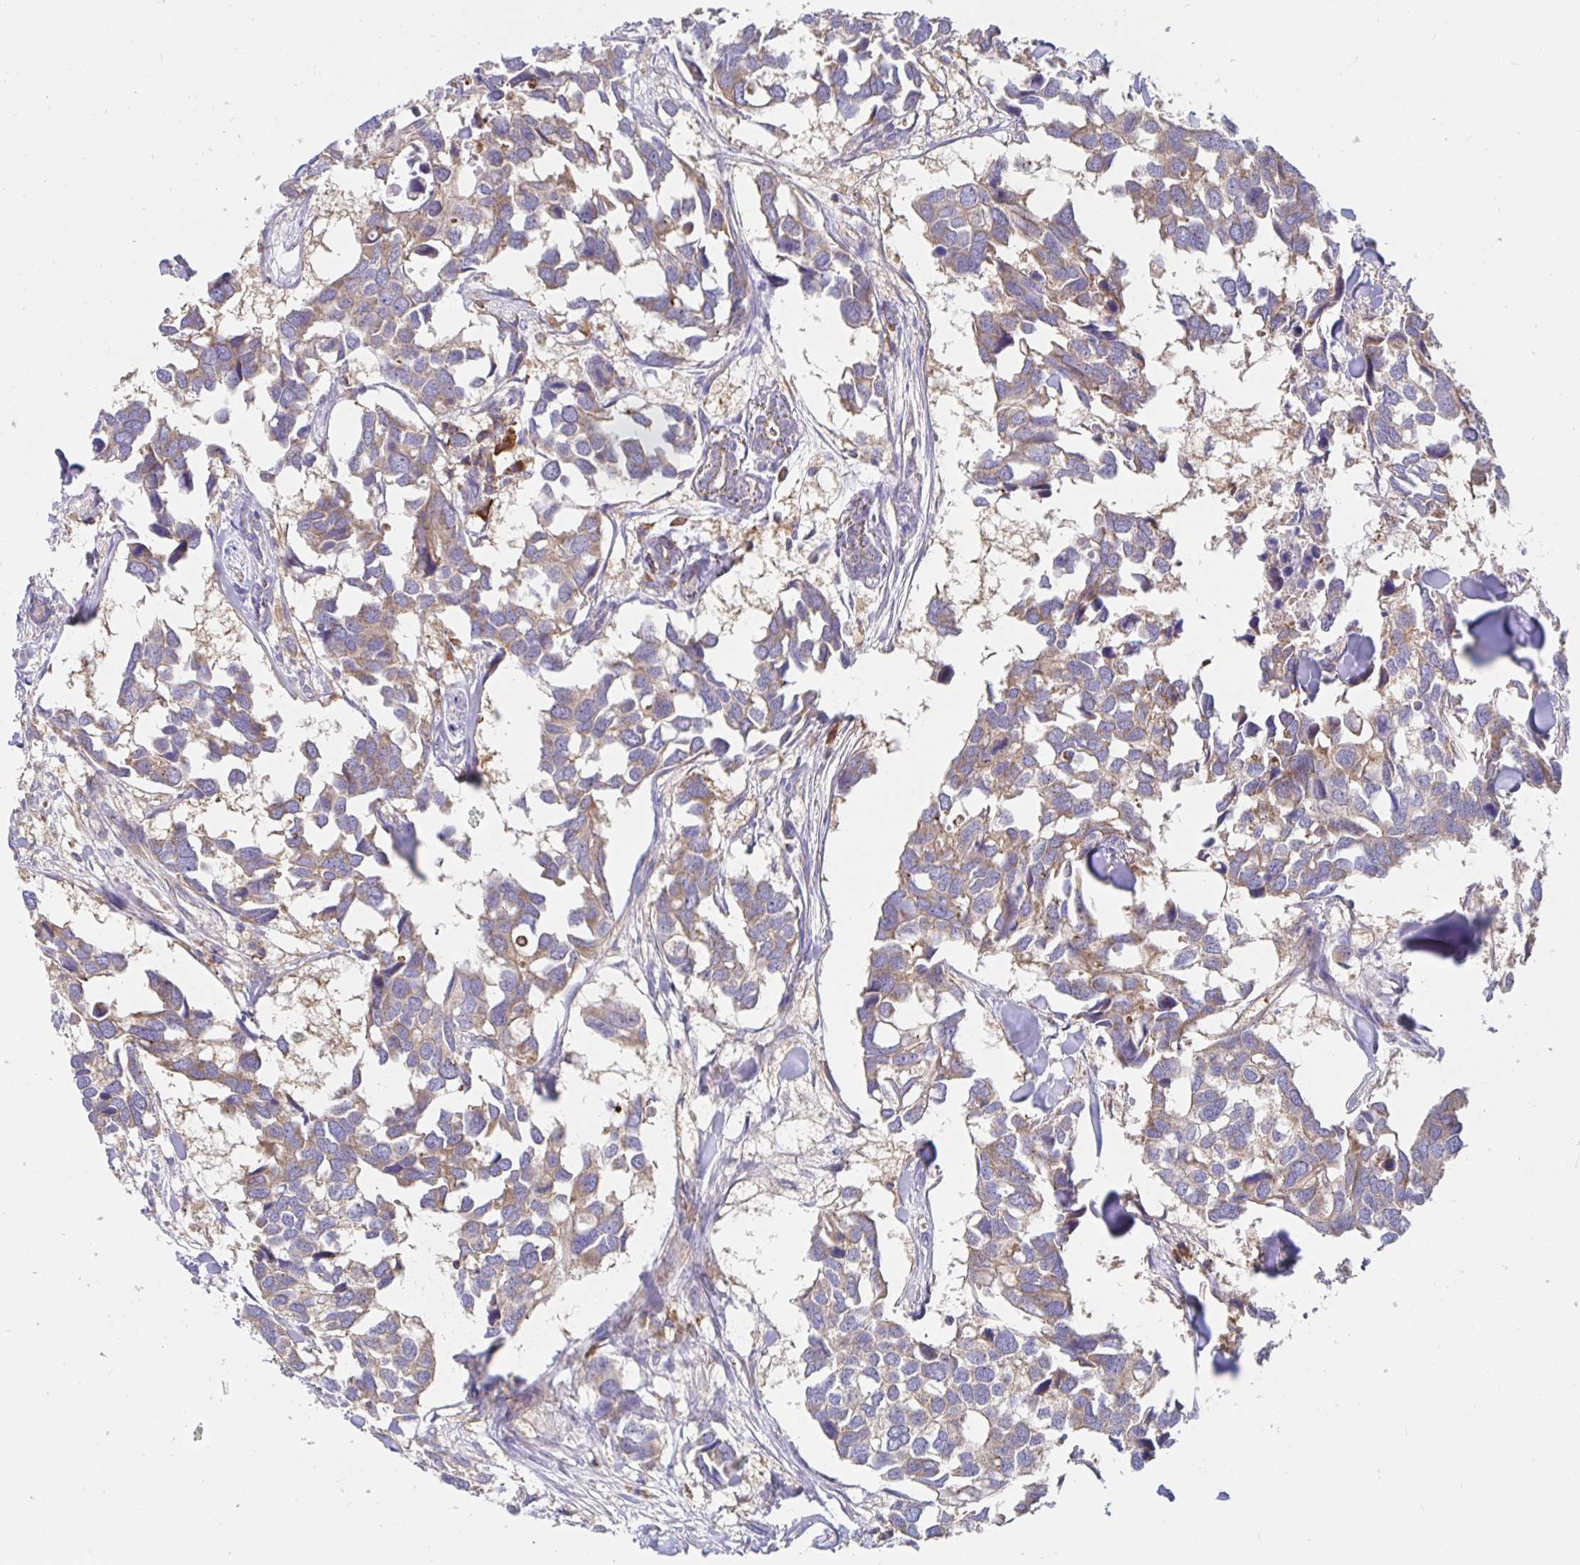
{"staining": {"intensity": "weak", "quantity": ">75%", "location": "cytoplasmic/membranous"}, "tissue": "breast cancer", "cell_type": "Tumor cells", "image_type": "cancer", "snomed": [{"axis": "morphology", "description": "Duct carcinoma"}, {"axis": "topography", "description": "Breast"}], "caption": "IHC staining of invasive ductal carcinoma (breast), which shows low levels of weak cytoplasmic/membranous staining in approximately >75% of tumor cells indicating weak cytoplasmic/membranous protein expression. The staining was performed using DAB (3,3'-diaminobenzidine) (brown) for protein detection and nuclei were counterstained in hematoxylin (blue).", "gene": "PRDX3", "patient": {"sex": "female", "age": 83}}